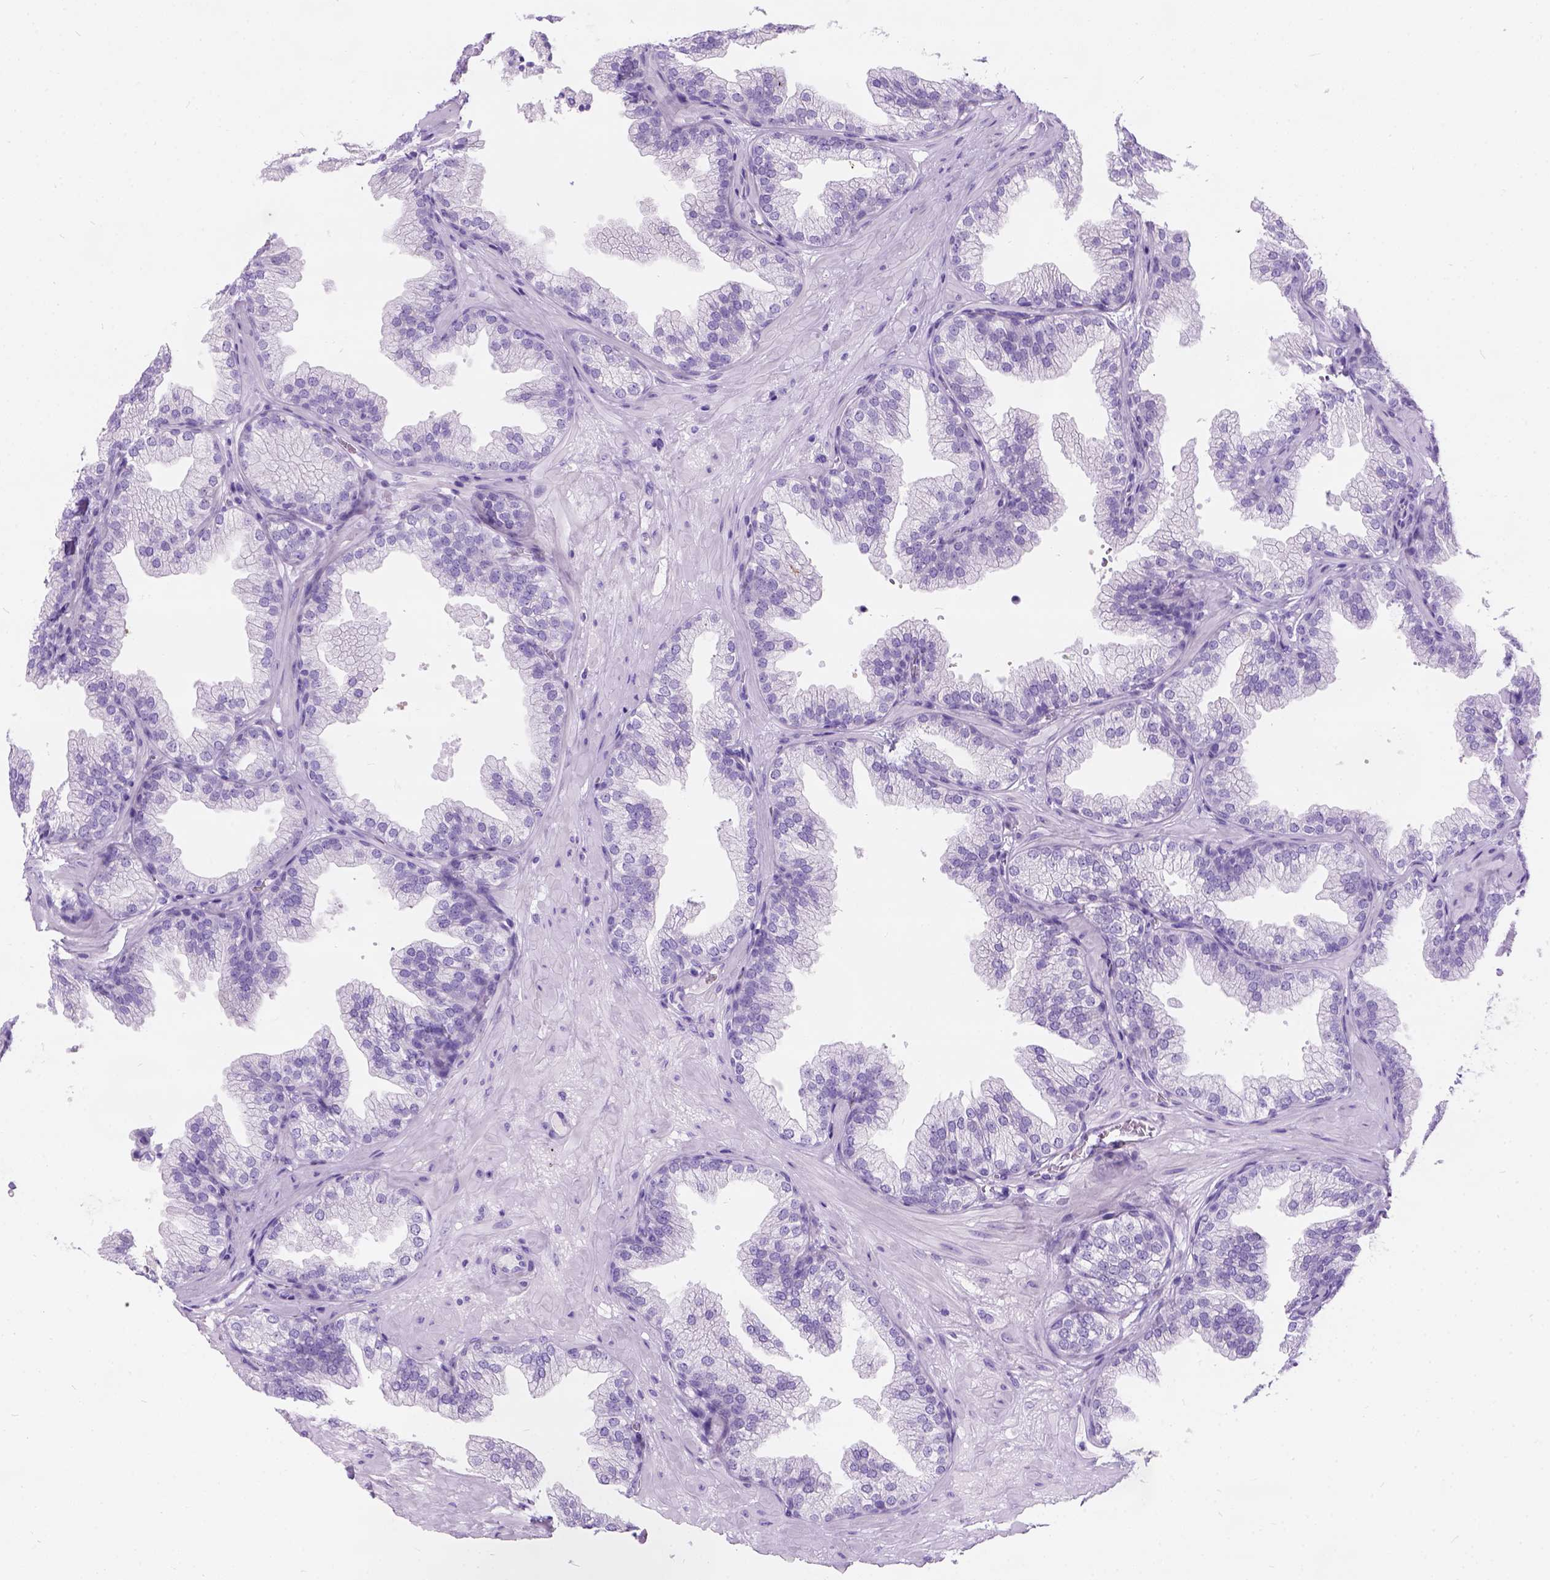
{"staining": {"intensity": "negative", "quantity": "none", "location": "none"}, "tissue": "prostate", "cell_type": "Glandular cells", "image_type": "normal", "snomed": [{"axis": "morphology", "description": "Normal tissue, NOS"}, {"axis": "topography", "description": "Prostate"}], "caption": "Glandular cells show no significant protein expression in benign prostate.", "gene": "C7orf57", "patient": {"sex": "male", "age": 37}}